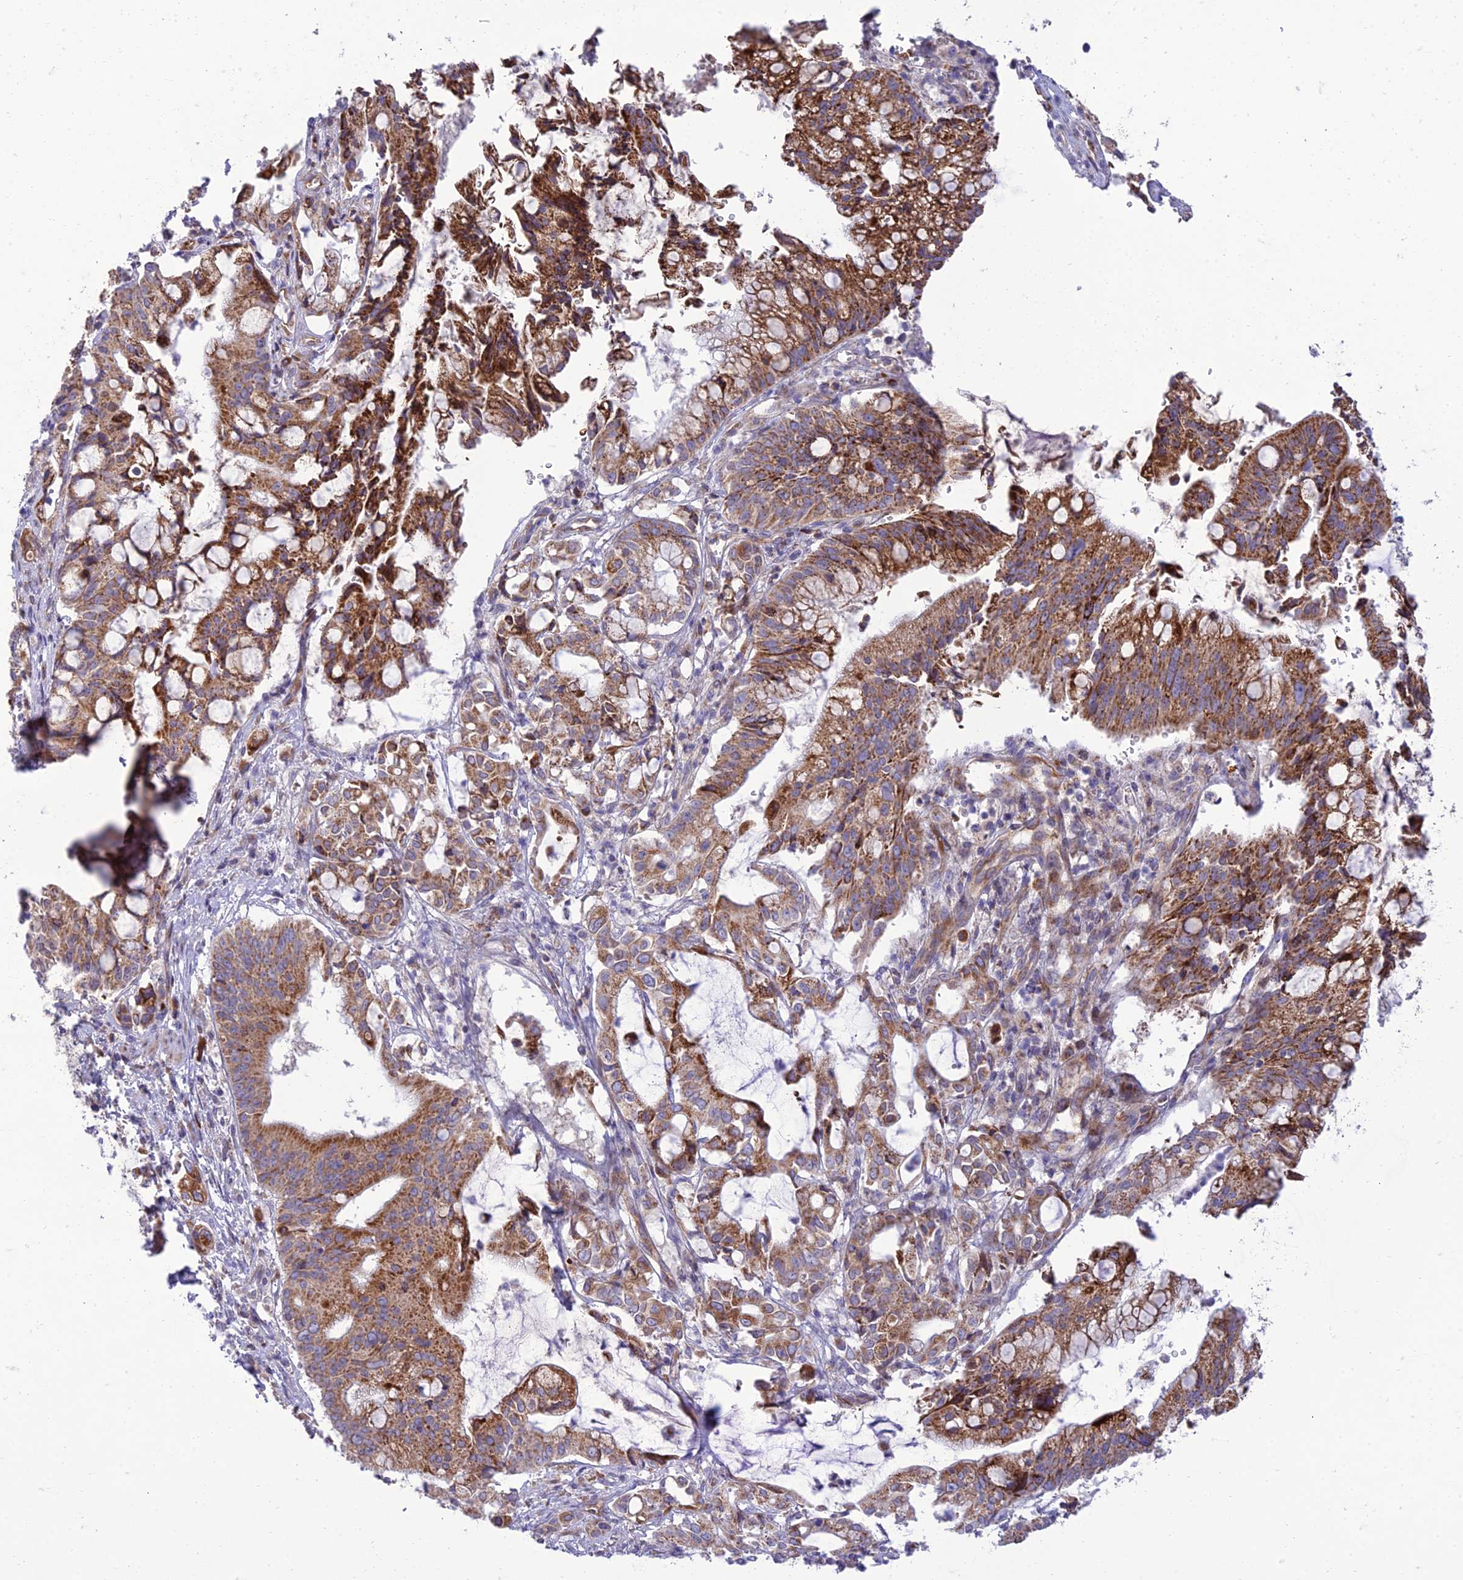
{"staining": {"intensity": "moderate", "quantity": ">75%", "location": "cytoplasmic/membranous"}, "tissue": "pancreatic cancer", "cell_type": "Tumor cells", "image_type": "cancer", "snomed": [{"axis": "morphology", "description": "Adenocarcinoma, NOS"}, {"axis": "topography", "description": "Pancreas"}], "caption": "IHC micrograph of neoplastic tissue: human pancreatic adenocarcinoma stained using IHC demonstrates medium levels of moderate protein expression localized specifically in the cytoplasmic/membranous of tumor cells, appearing as a cytoplasmic/membranous brown color.", "gene": "SEL1L3", "patient": {"sex": "male", "age": 68}}